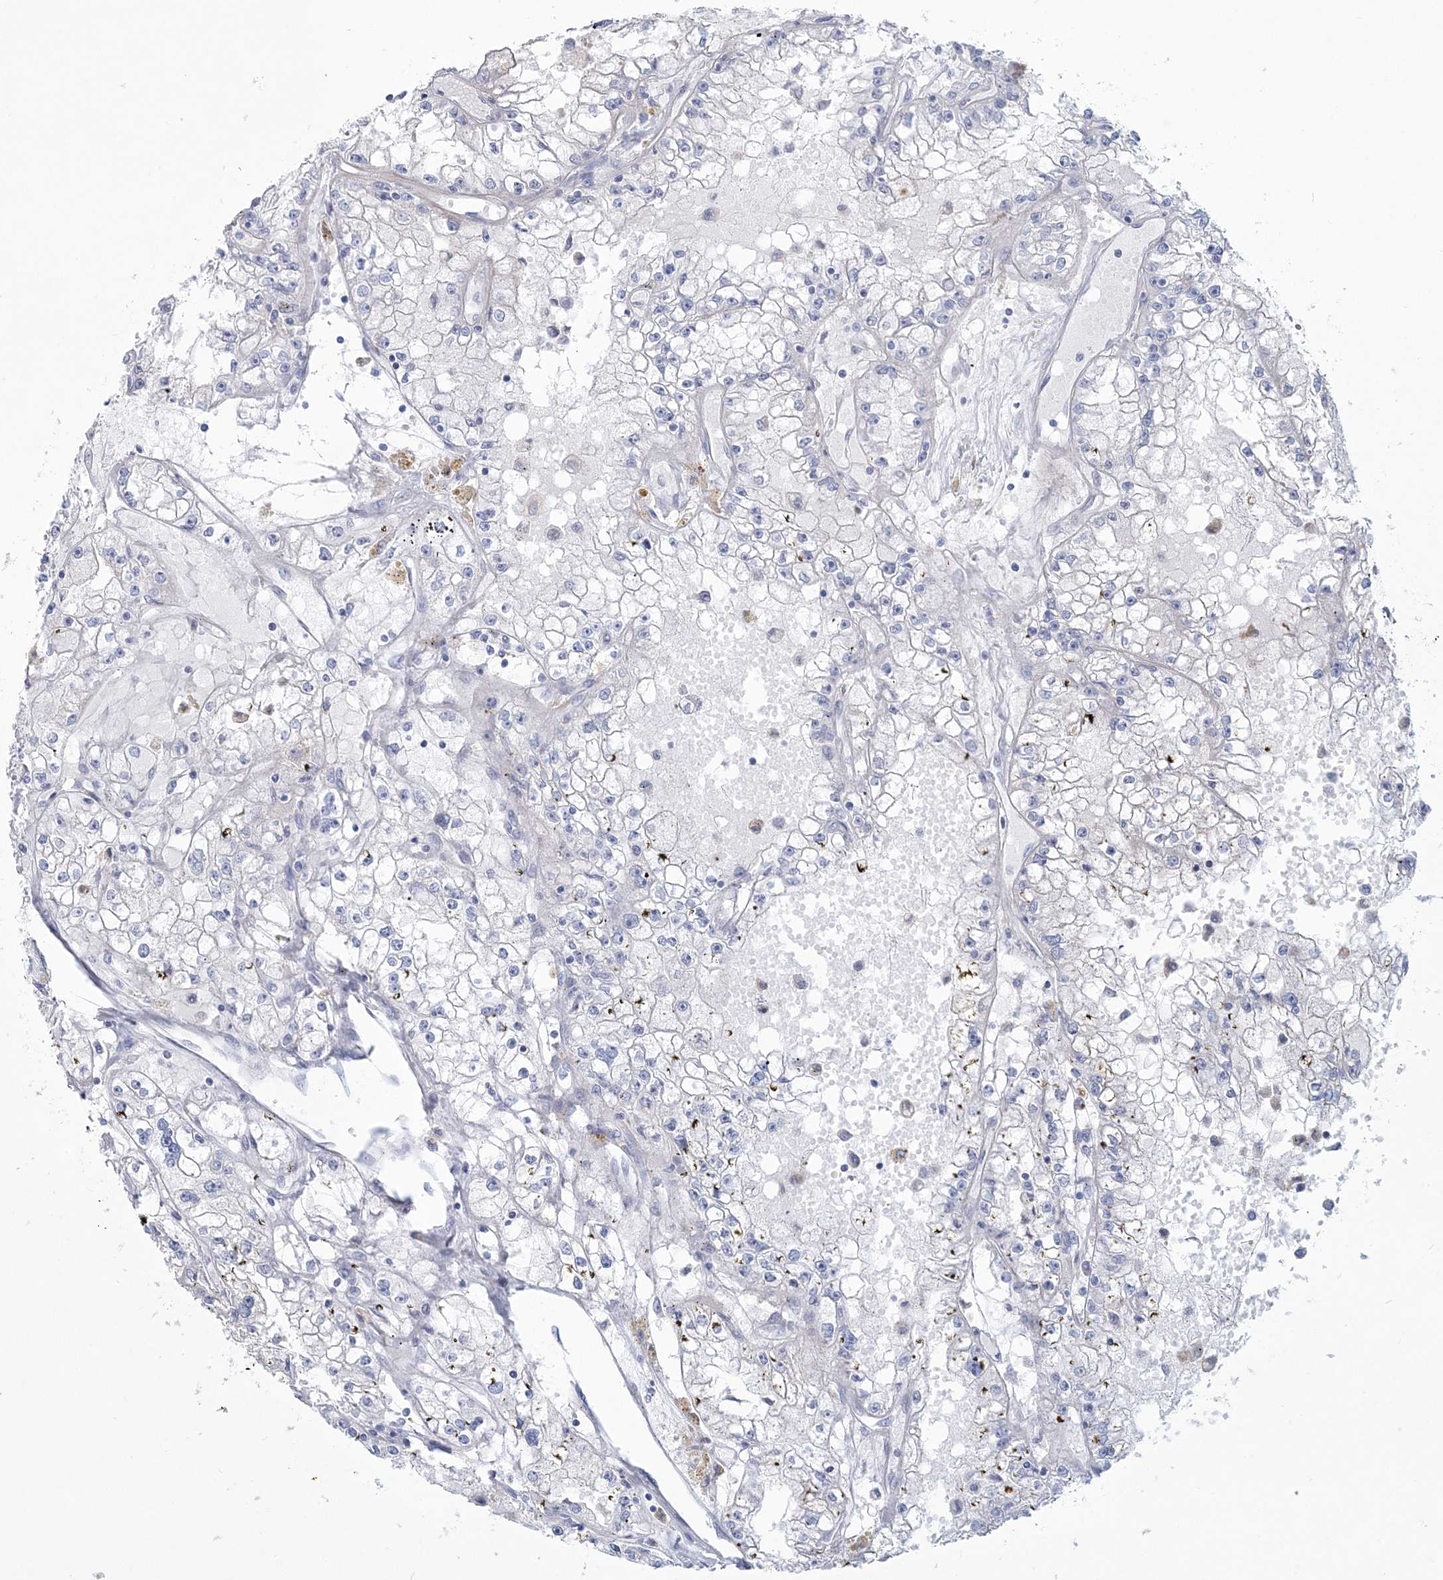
{"staining": {"intensity": "negative", "quantity": "none", "location": "none"}, "tissue": "renal cancer", "cell_type": "Tumor cells", "image_type": "cancer", "snomed": [{"axis": "morphology", "description": "Adenocarcinoma, NOS"}, {"axis": "topography", "description": "Kidney"}], "caption": "A high-resolution micrograph shows immunohistochemistry (IHC) staining of adenocarcinoma (renal), which exhibits no significant expression in tumor cells. (DAB immunohistochemistry with hematoxylin counter stain).", "gene": "ADGB", "patient": {"sex": "male", "age": 56}}